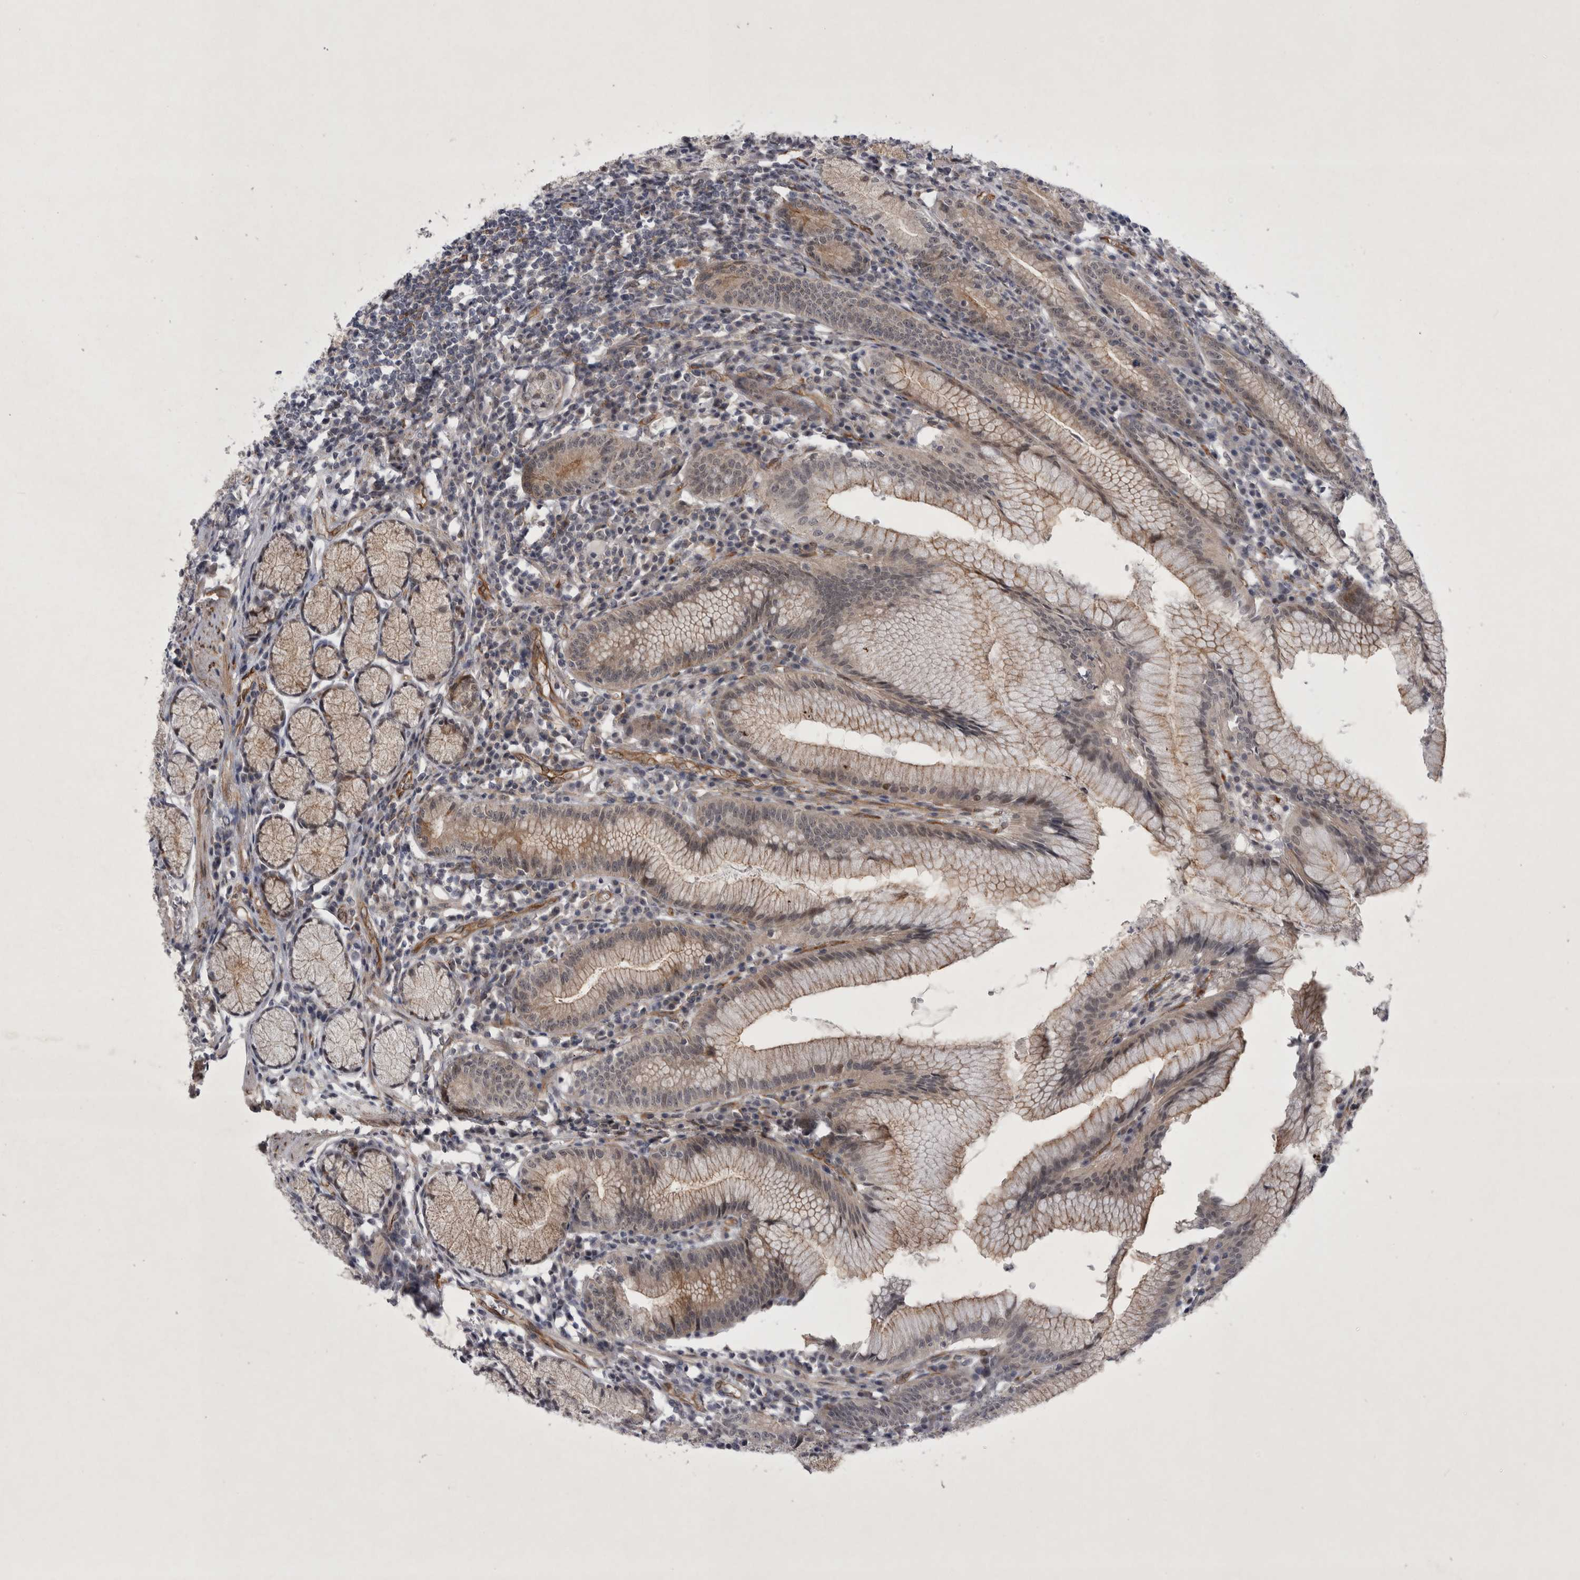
{"staining": {"intensity": "moderate", "quantity": "25%-75%", "location": "cytoplasmic/membranous"}, "tissue": "stomach", "cell_type": "Glandular cells", "image_type": "normal", "snomed": [{"axis": "morphology", "description": "Normal tissue, NOS"}, {"axis": "topography", "description": "Stomach"}], "caption": "IHC (DAB) staining of benign stomach shows moderate cytoplasmic/membranous protein staining in about 25%-75% of glandular cells.", "gene": "PARP11", "patient": {"sex": "male", "age": 55}}